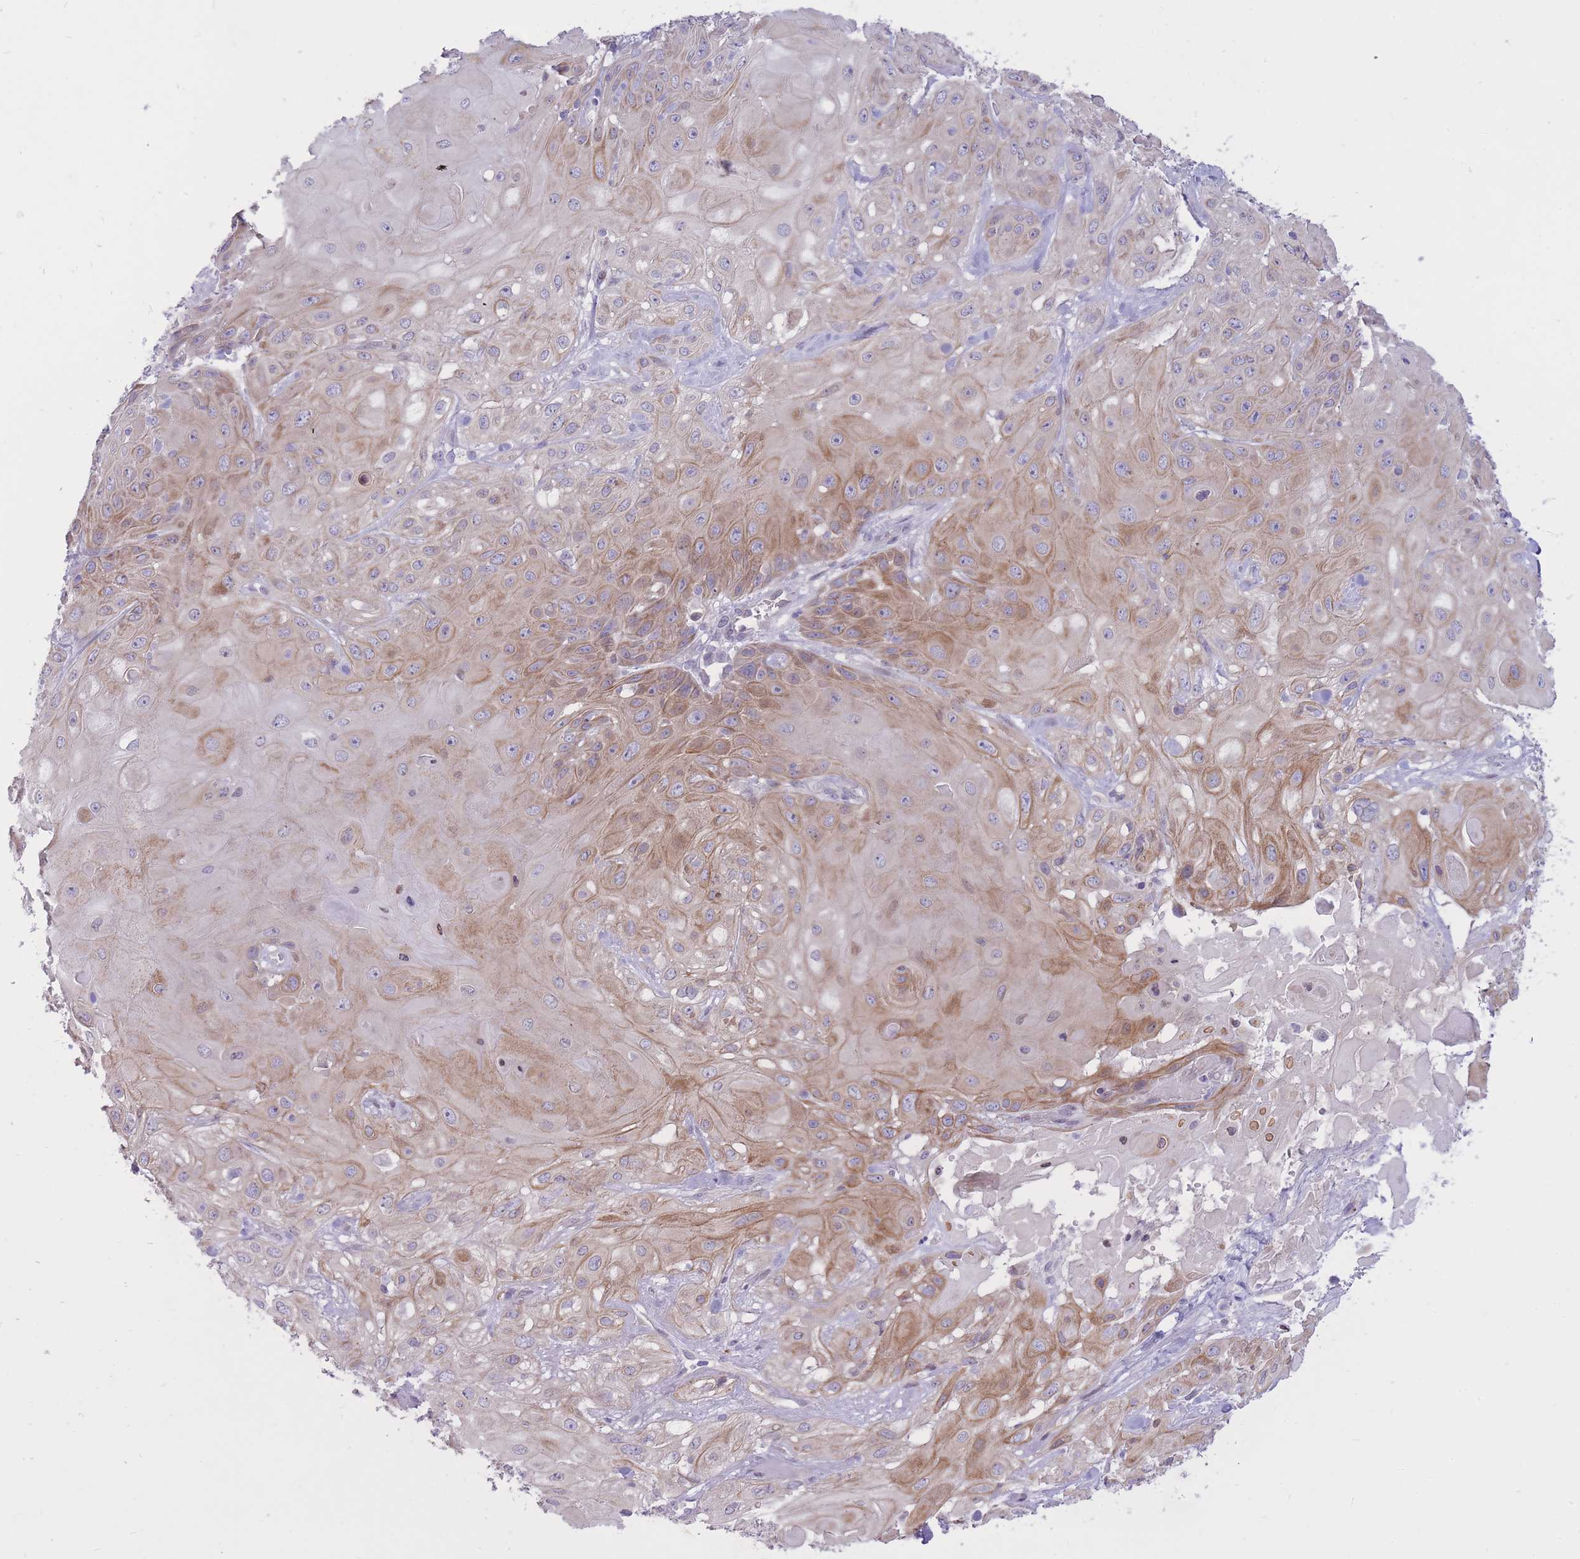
{"staining": {"intensity": "moderate", "quantity": "25%-75%", "location": "cytoplasmic/membranous"}, "tissue": "skin cancer", "cell_type": "Tumor cells", "image_type": "cancer", "snomed": [{"axis": "morphology", "description": "Normal tissue, NOS"}, {"axis": "morphology", "description": "Squamous cell carcinoma, NOS"}, {"axis": "topography", "description": "Skin"}, {"axis": "topography", "description": "Cartilage tissue"}], "caption": "Skin cancer stained with a protein marker displays moderate staining in tumor cells.", "gene": "HOOK2", "patient": {"sex": "female", "age": 79}}